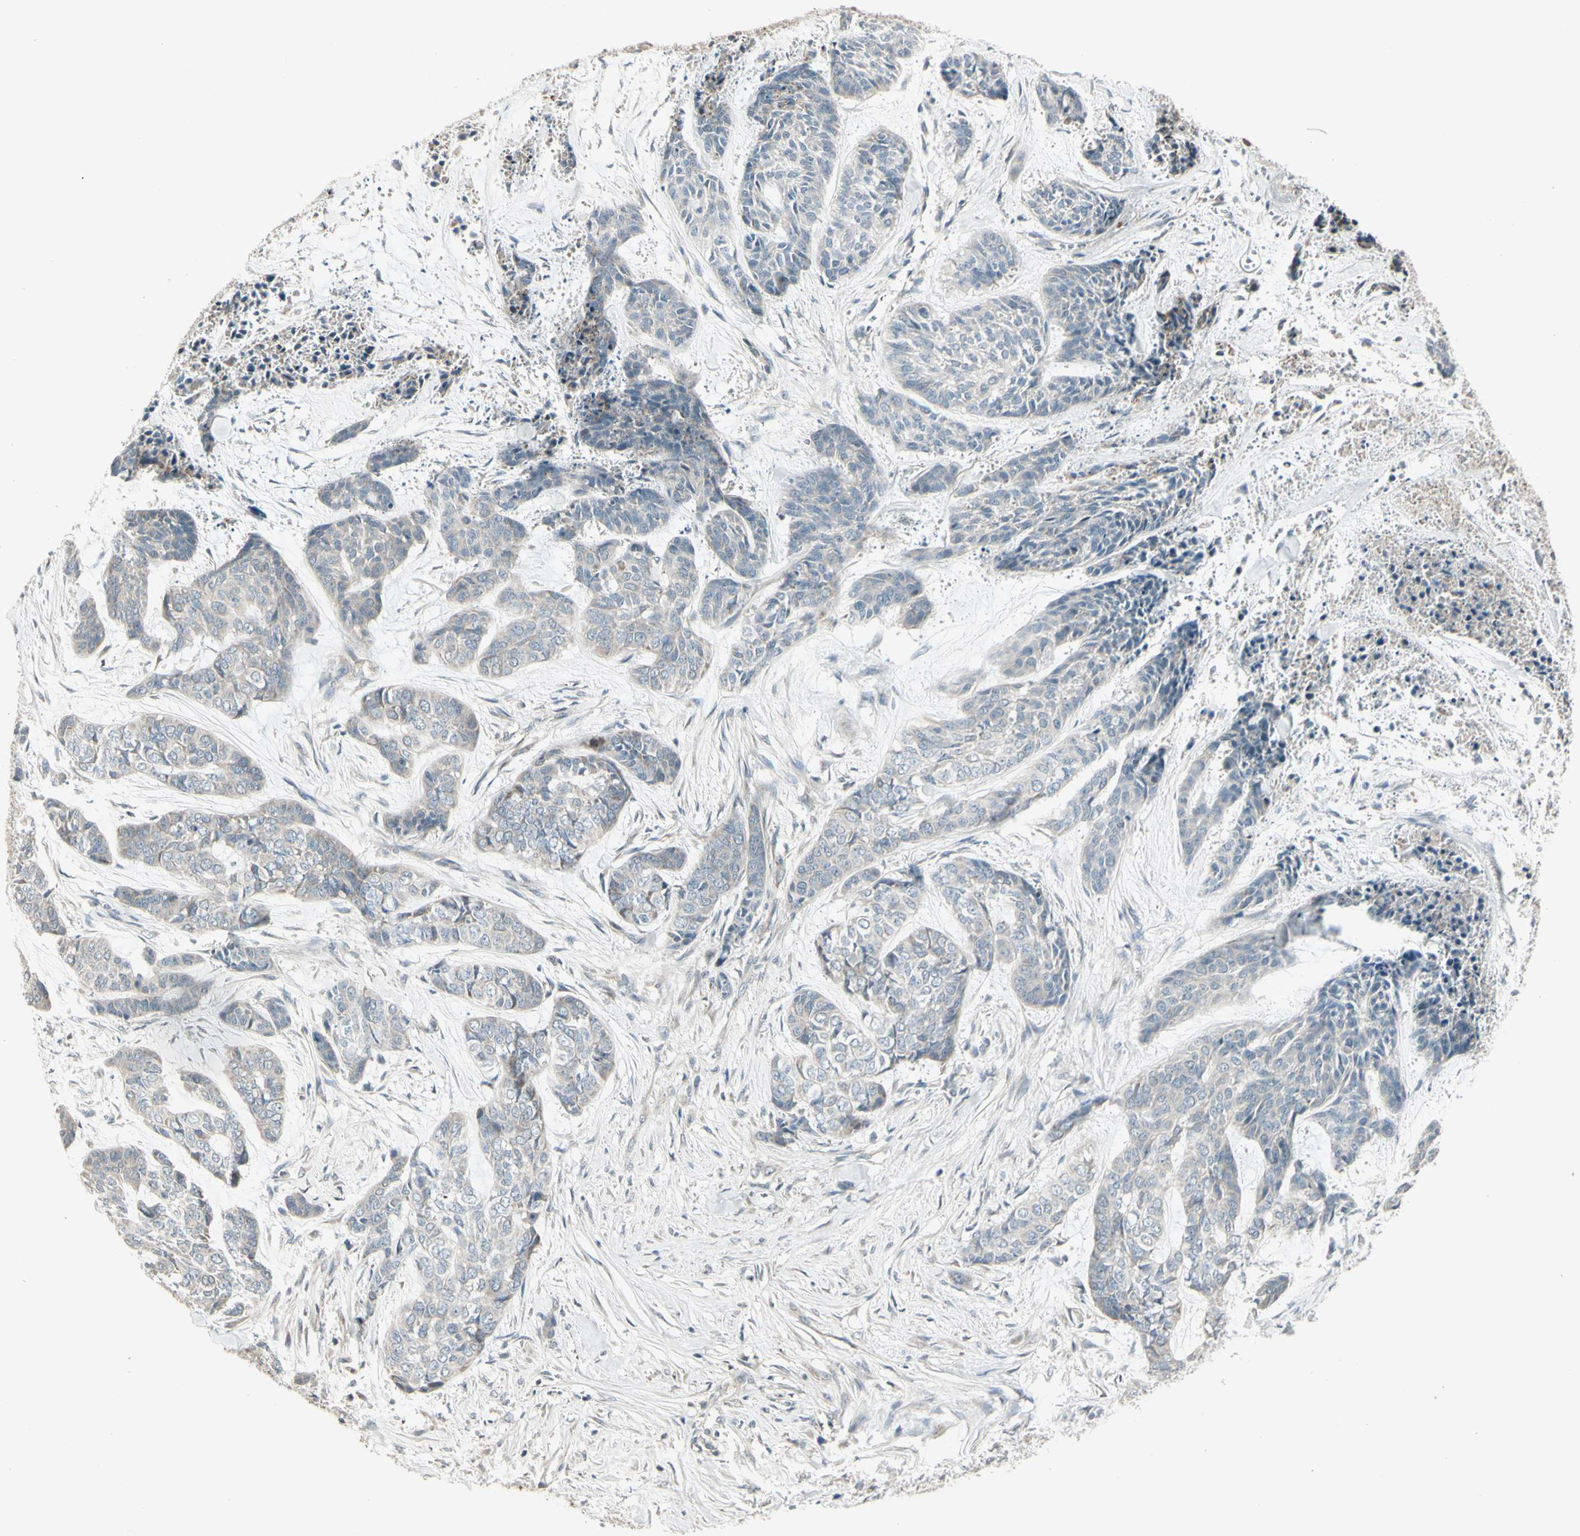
{"staining": {"intensity": "negative", "quantity": "none", "location": "none"}, "tissue": "skin cancer", "cell_type": "Tumor cells", "image_type": "cancer", "snomed": [{"axis": "morphology", "description": "Basal cell carcinoma"}, {"axis": "topography", "description": "Skin"}], "caption": "A micrograph of skin cancer stained for a protein exhibits no brown staining in tumor cells.", "gene": "OSTM1", "patient": {"sex": "female", "age": 64}}